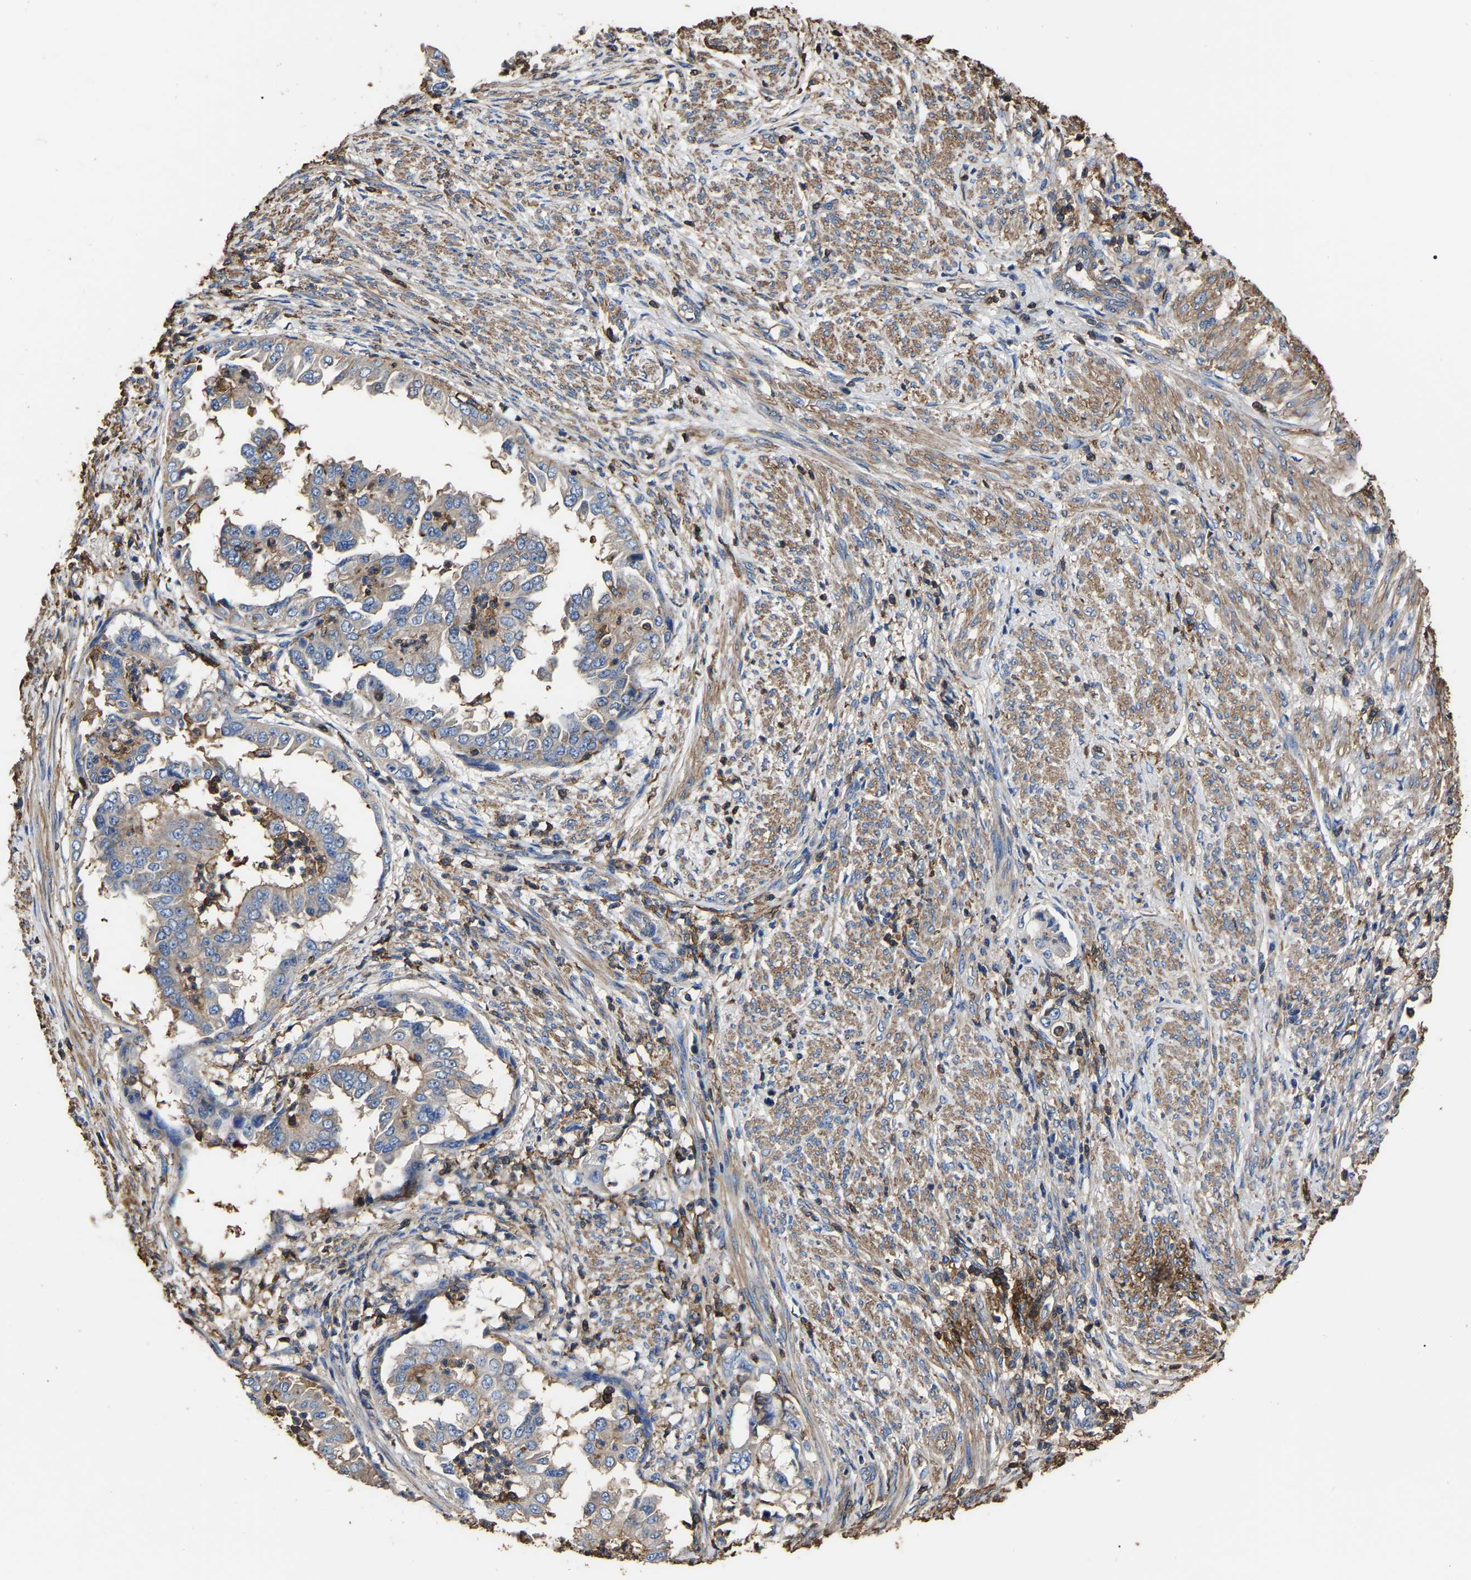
{"staining": {"intensity": "weak", "quantity": "<25%", "location": "cytoplasmic/membranous"}, "tissue": "endometrial cancer", "cell_type": "Tumor cells", "image_type": "cancer", "snomed": [{"axis": "morphology", "description": "Adenocarcinoma, NOS"}, {"axis": "topography", "description": "Endometrium"}], "caption": "Micrograph shows no protein positivity in tumor cells of endometrial cancer tissue.", "gene": "ARMT1", "patient": {"sex": "female", "age": 85}}